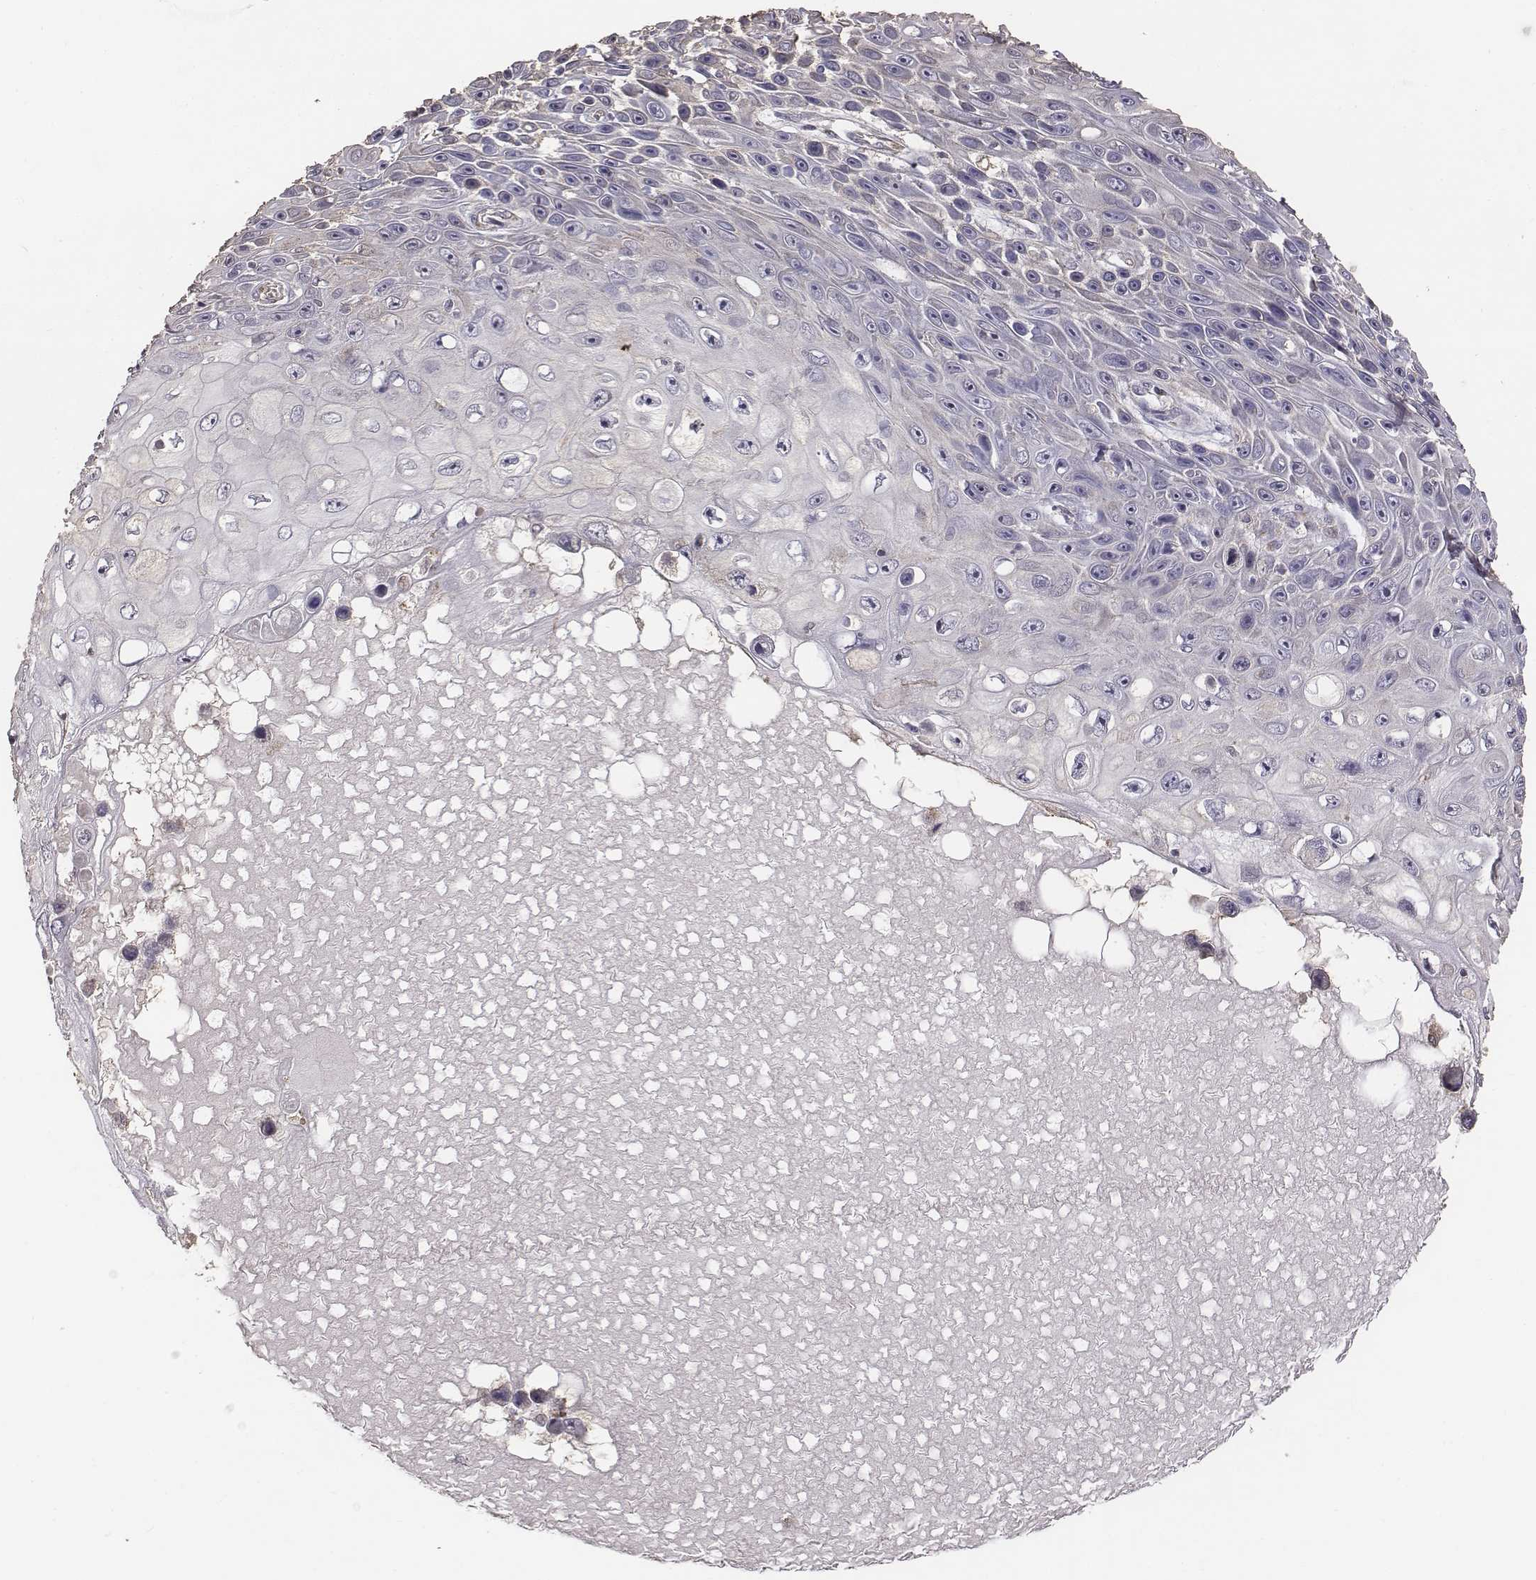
{"staining": {"intensity": "negative", "quantity": "none", "location": "none"}, "tissue": "skin cancer", "cell_type": "Tumor cells", "image_type": "cancer", "snomed": [{"axis": "morphology", "description": "Squamous cell carcinoma, NOS"}, {"axis": "topography", "description": "Skin"}], "caption": "DAB immunohistochemical staining of skin squamous cell carcinoma shows no significant expression in tumor cells.", "gene": "AP1B1", "patient": {"sex": "male", "age": 82}}